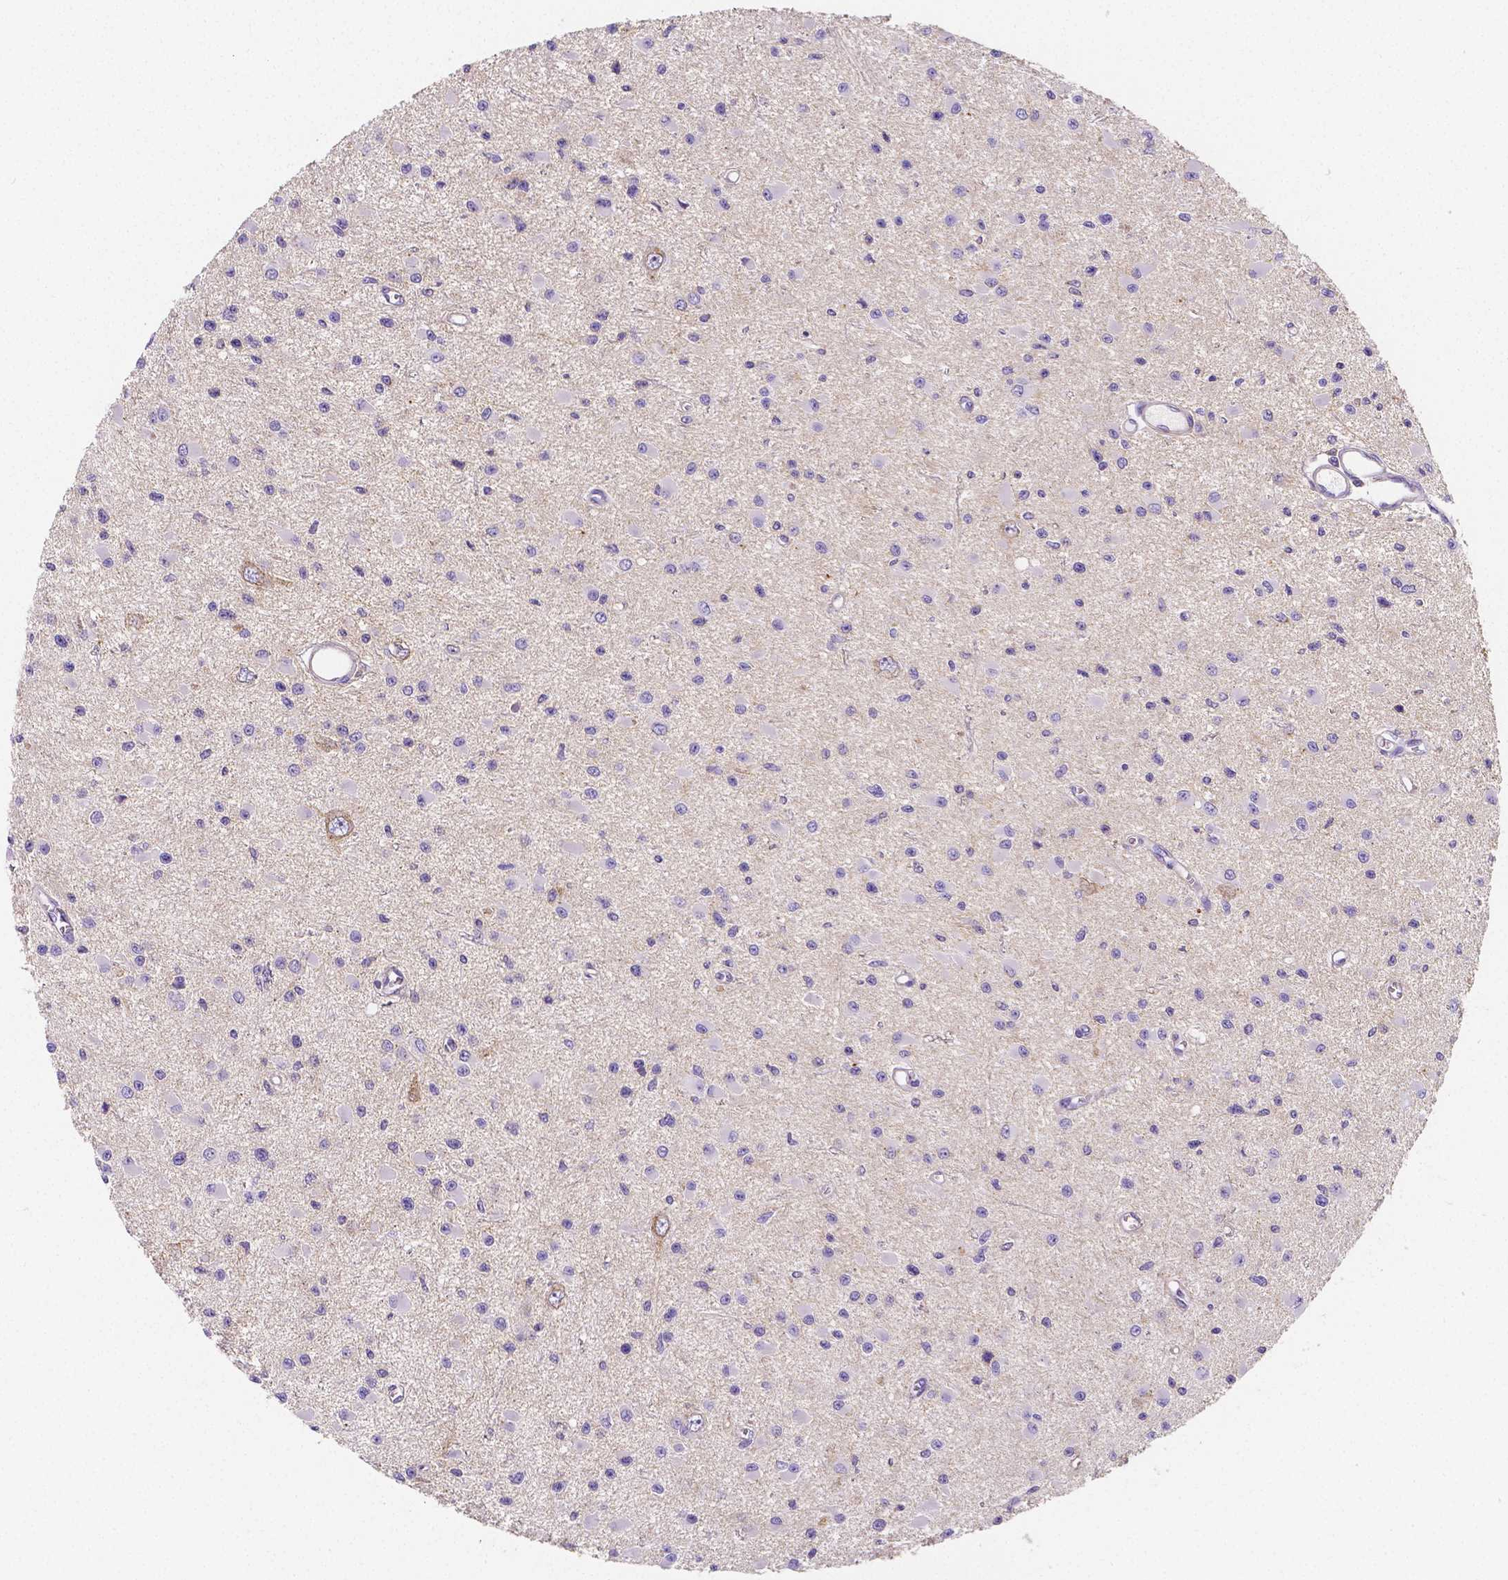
{"staining": {"intensity": "negative", "quantity": "none", "location": "none"}, "tissue": "glioma", "cell_type": "Tumor cells", "image_type": "cancer", "snomed": [{"axis": "morphology", "description": "Glioma, malignant, High grade"}, {"axis": "topography", "description": "Brain"}], "caption": "Histopathology image shows no protein positivity in tumor cells of malignant glioma (high-grade) tissue.", "gene": "GABRD", "patient": {"sex": "male", "age": 54}}